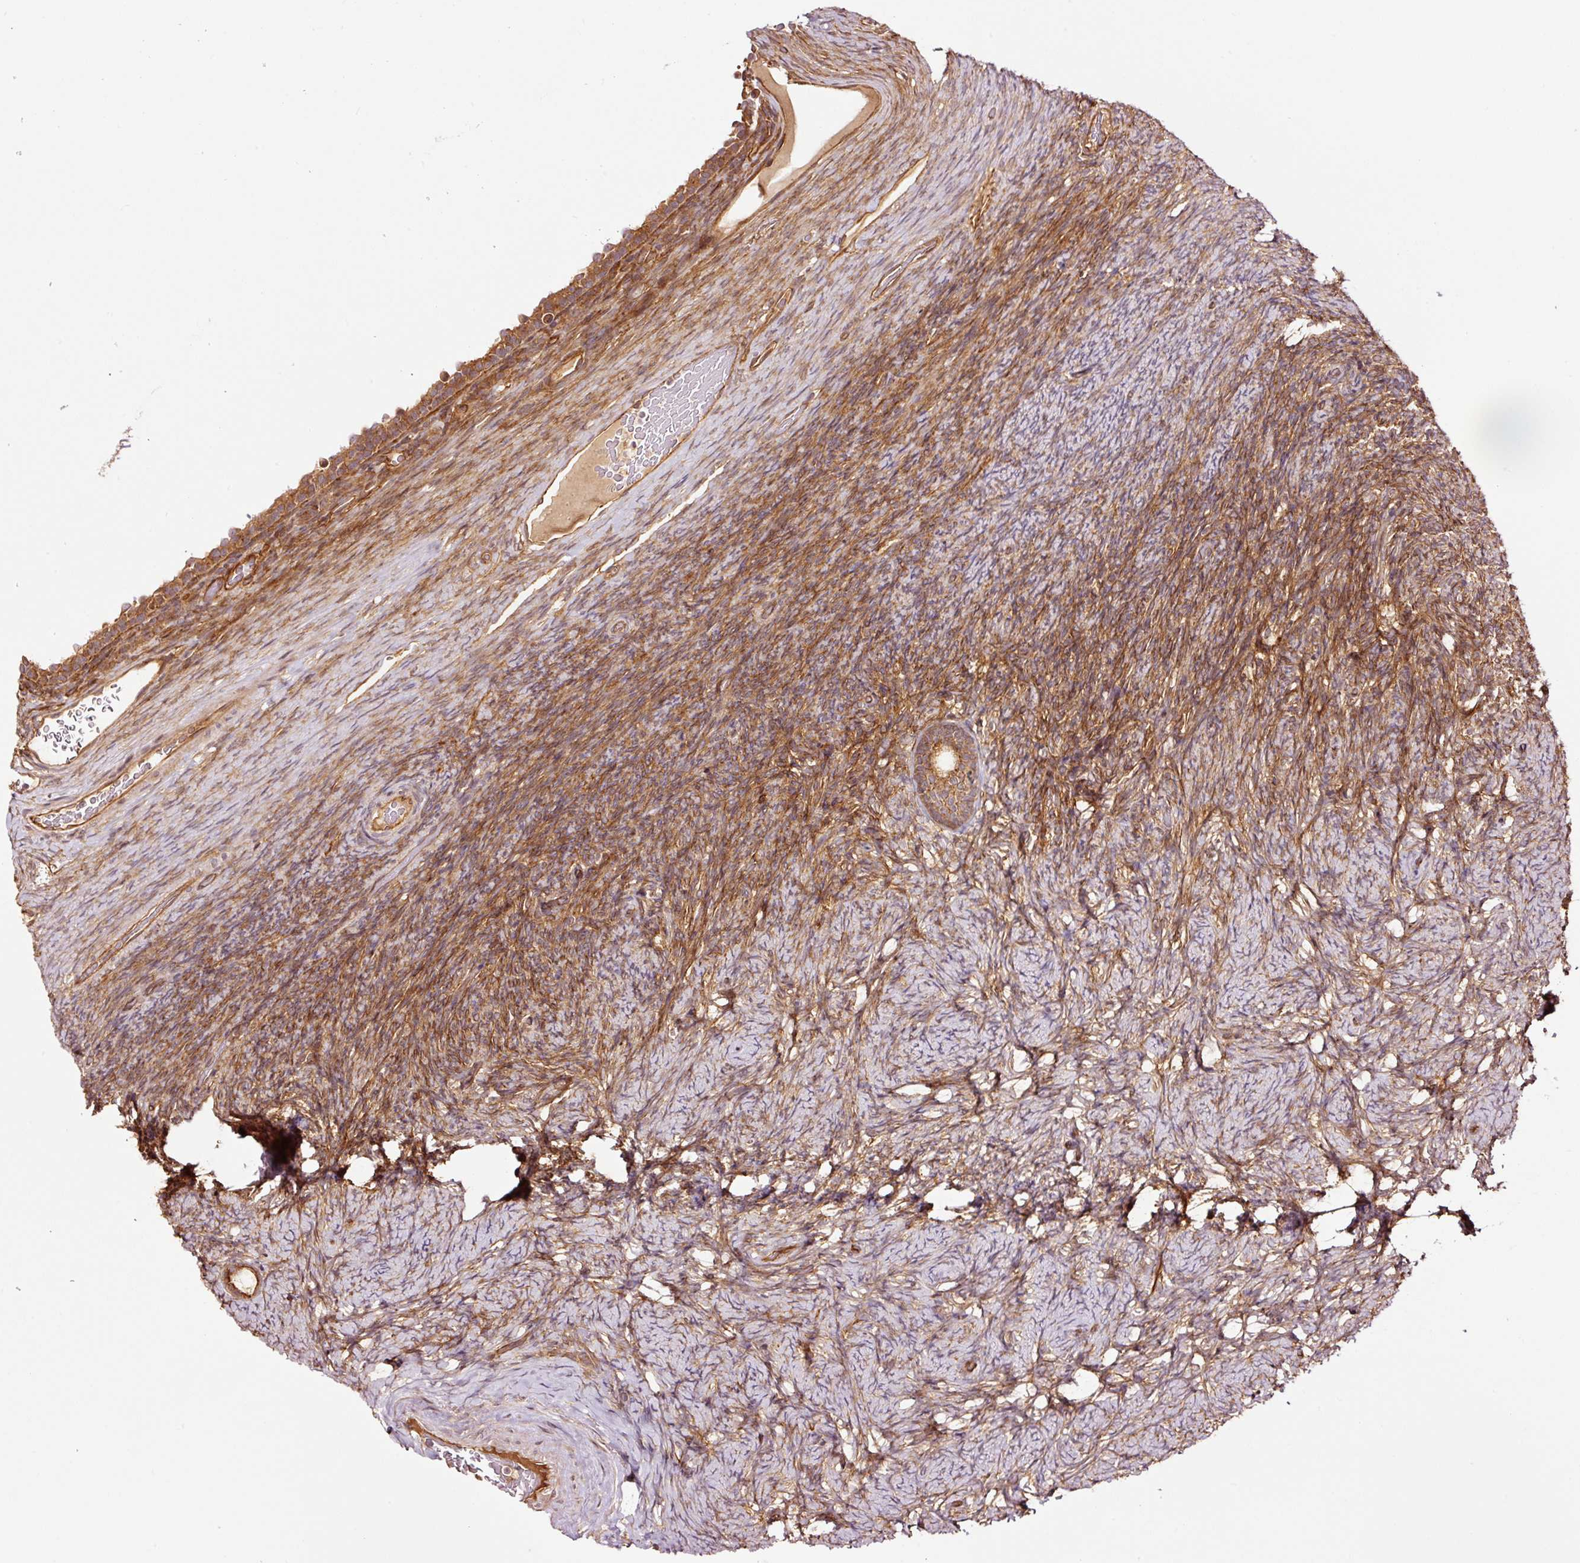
{"staining": {"intensity": "moderate", "quantity": "25%-75%", "location": "cytoplasmic/membranous"}, "tissue": "ovary", "cell_type": "Ovarian stroma cells", "image_type": "normal", "snomed": [{"axis": "morphology", "description": "Normal tissue, NOS"}, {"axis": "topography", "description": "Ovary"}], "caption": "The immunohistochemical stain shows moderate cytoplasmic/membranous positivity in ovarian stroma cells of unremarkable ovary.", "gene": "METAP1", "patient": {"sex": "female", "age": 34}}